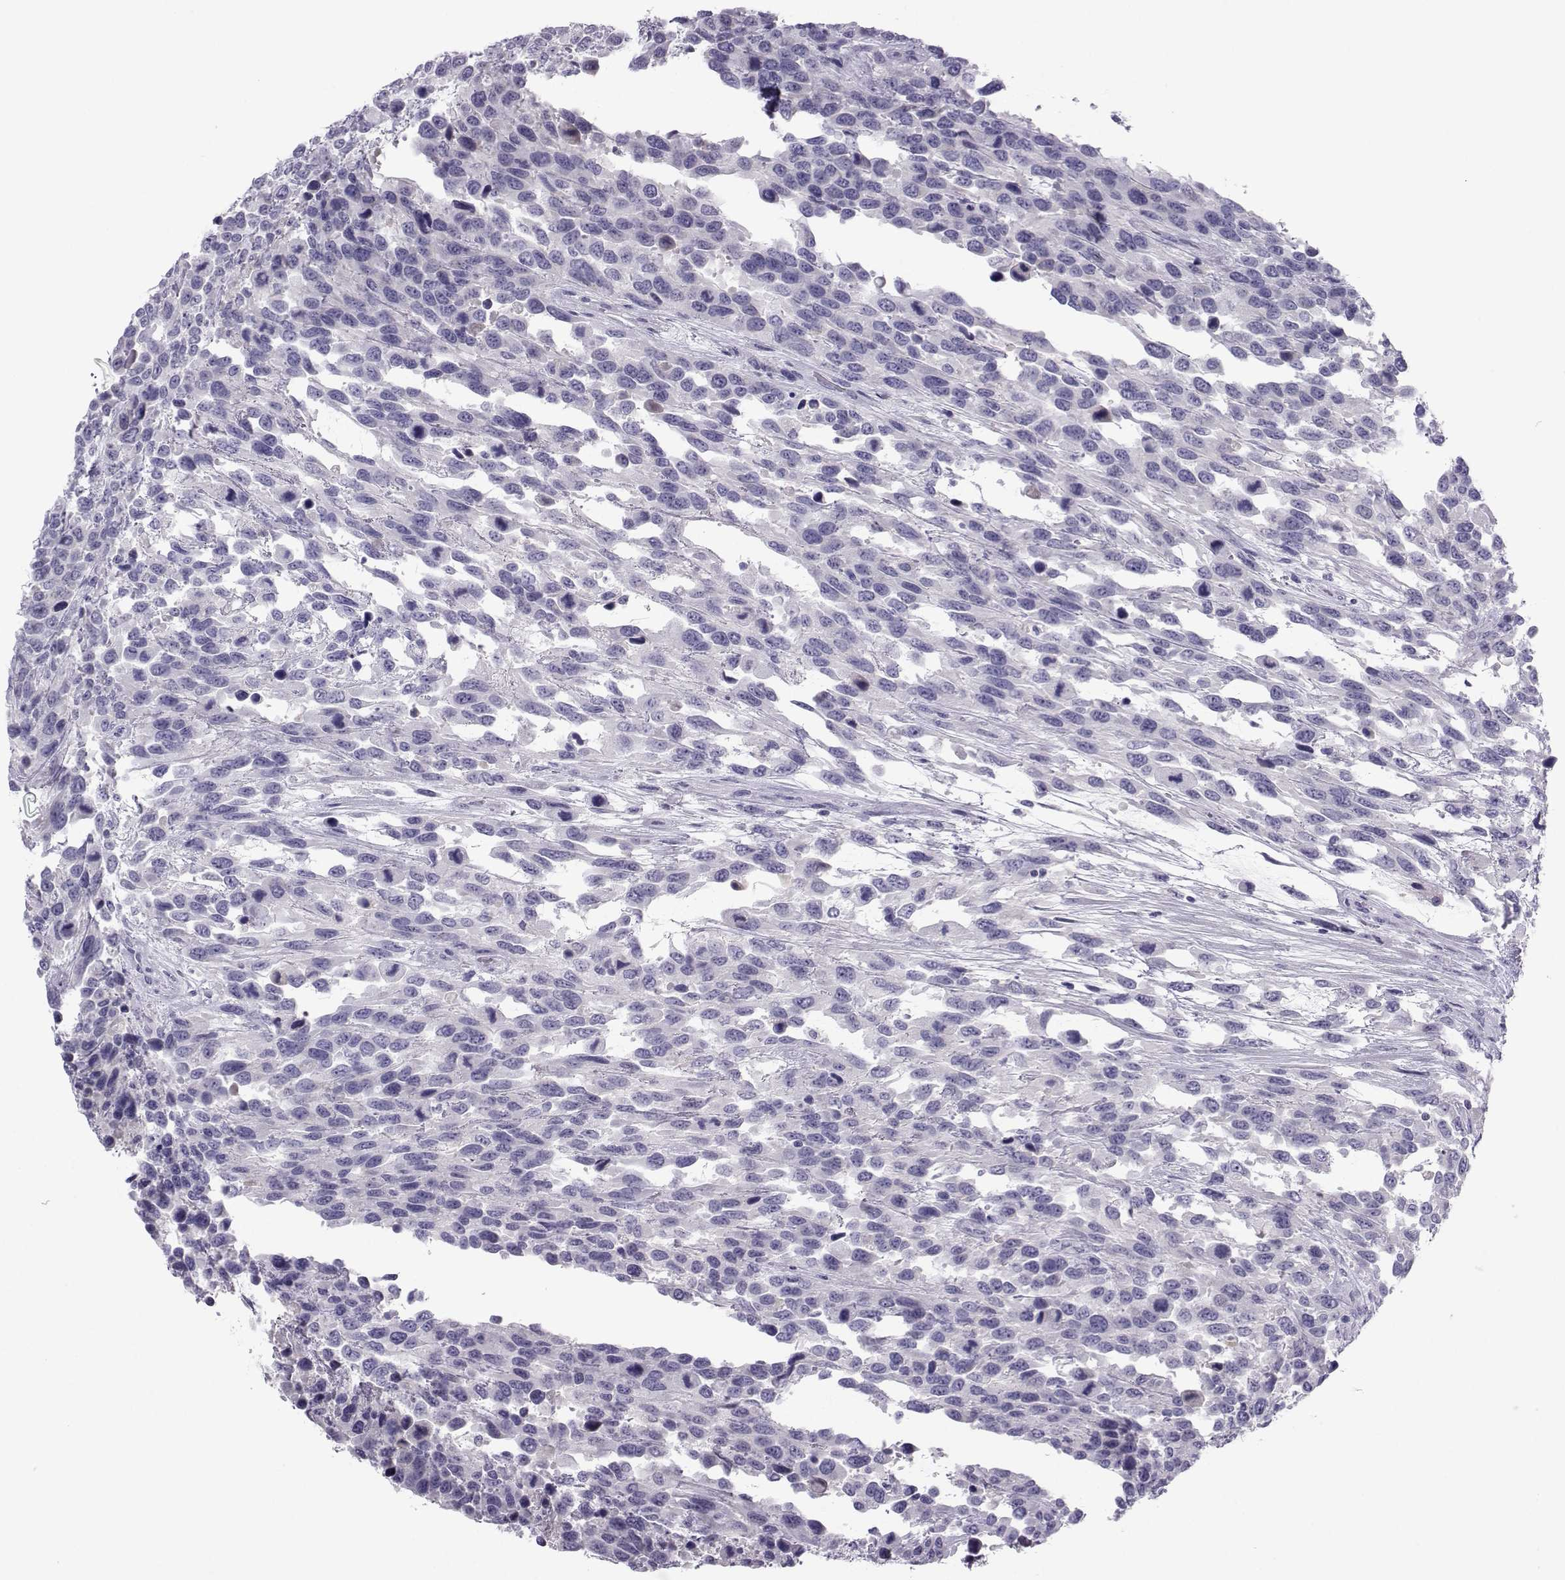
{"staining": {"intensity": "negative", "quantity": "none", "location": "none"}, "tissue": "urothelial cancer", "cell_type": "Tumor cells", "image_type": "cancer", "snomed": [{"axis": "morphology", "description": "Urothelial carcinoma, High grade"}, {"axis": "topography", "description": "Urinary bladder"}], "caption": "A micrograph of human high-grade urothelial carcinoma is negative for staining in tumor cells.", "gene": "ARMC2", "patient": {"sex": "female", "age": 70}}